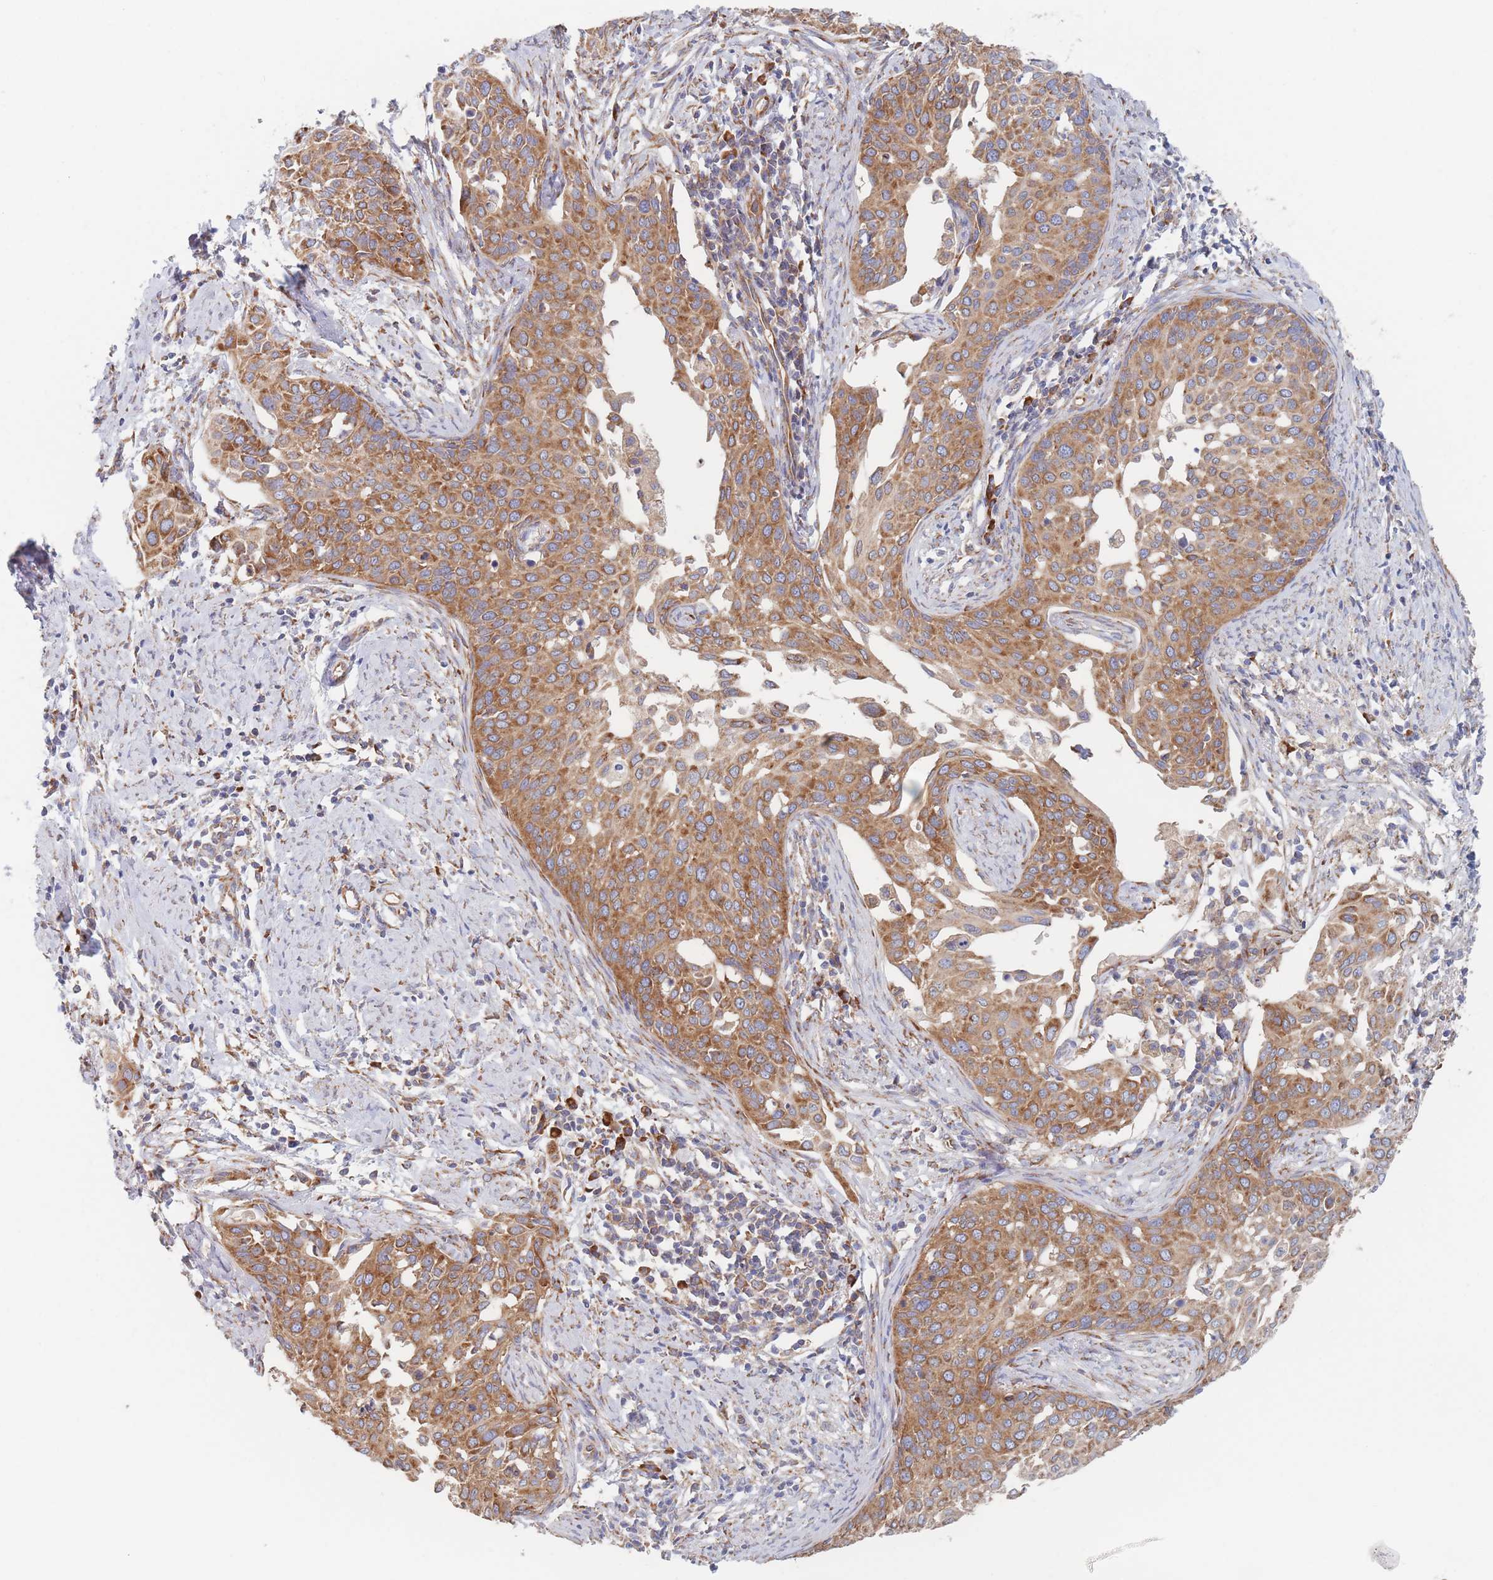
{"staining": {"intensity": "strong", "quantity": ">75%", "location": "cytoplasmic/membranous"}, "tissue": "cervical cancer", "cell_type": "Tumor cells", "image_type": "cancer", "snomed": [{"axis": "morphology", "description": "Squamous cell carcinoma, NOS"}, {"axis": "topography", "description": "Cervix"}], "caption": "This is a histology image of immunohistochemistry staining of squamous cell carcinoma (cervical), which shows strong expression in the cytoplasmic/membranous of tumor cells.", "gene": "EEF1B2", "patient": {"sex": "female", "age": 44}}